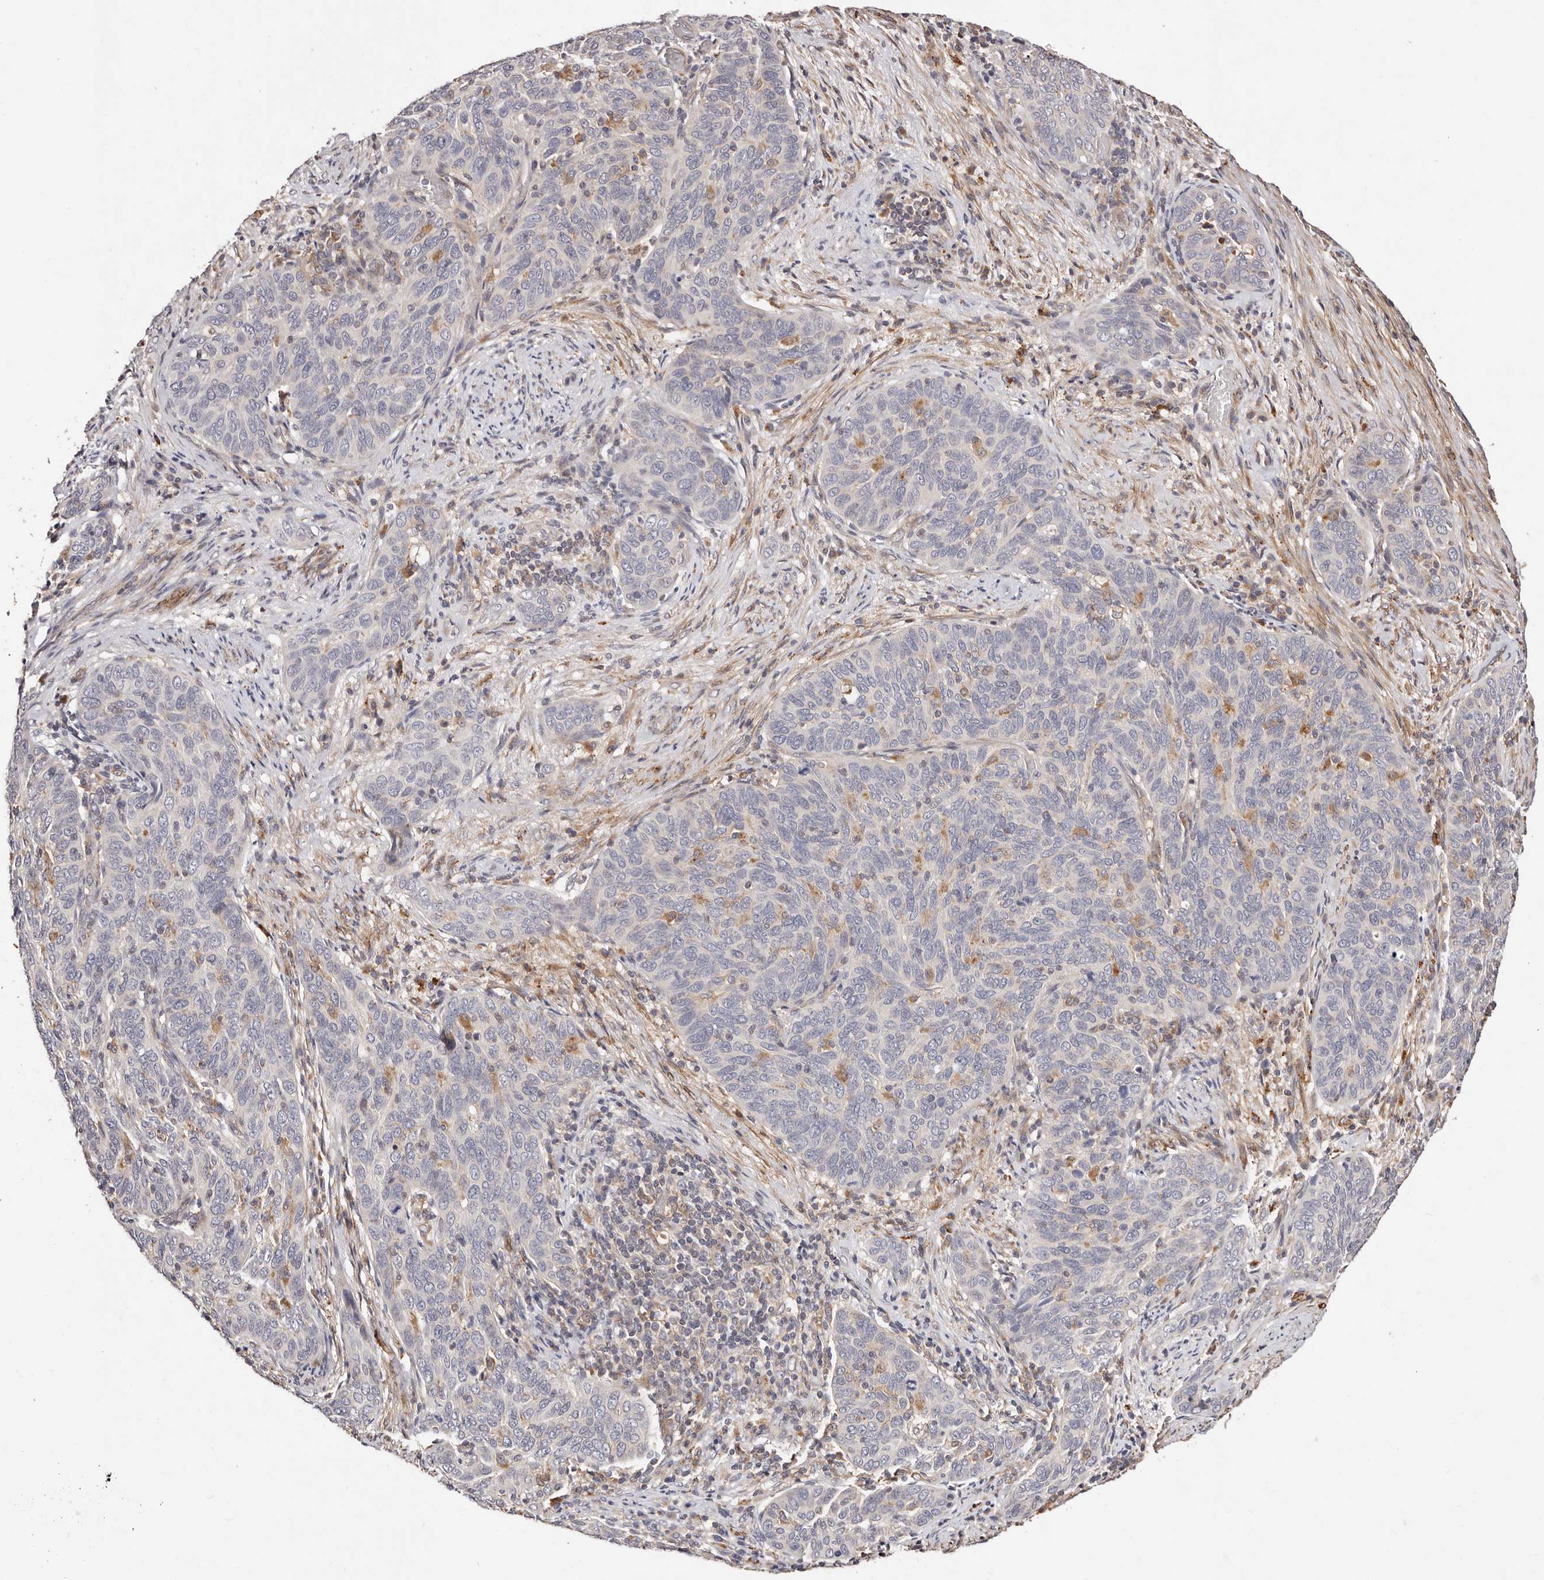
{"staining": {"intensity": "negative", "quantity": "none", "location": "none"}, "tissue": "cervical cancer", "cell_type": "Tumor cells", "image_type": "cancer", "snomed": [{"axis": "morphology", "description": "Squamous cell carcinoma, NOS"}, {"axis": "topography", "description": "Cervix"}], "caption": "Immunohistochemistry image of human cervical cancer stained for a protein (brown), which reveals no expression in tumor cells.", "gene": "MAPK1", "patient": {"sex": "female", "age": 60}}